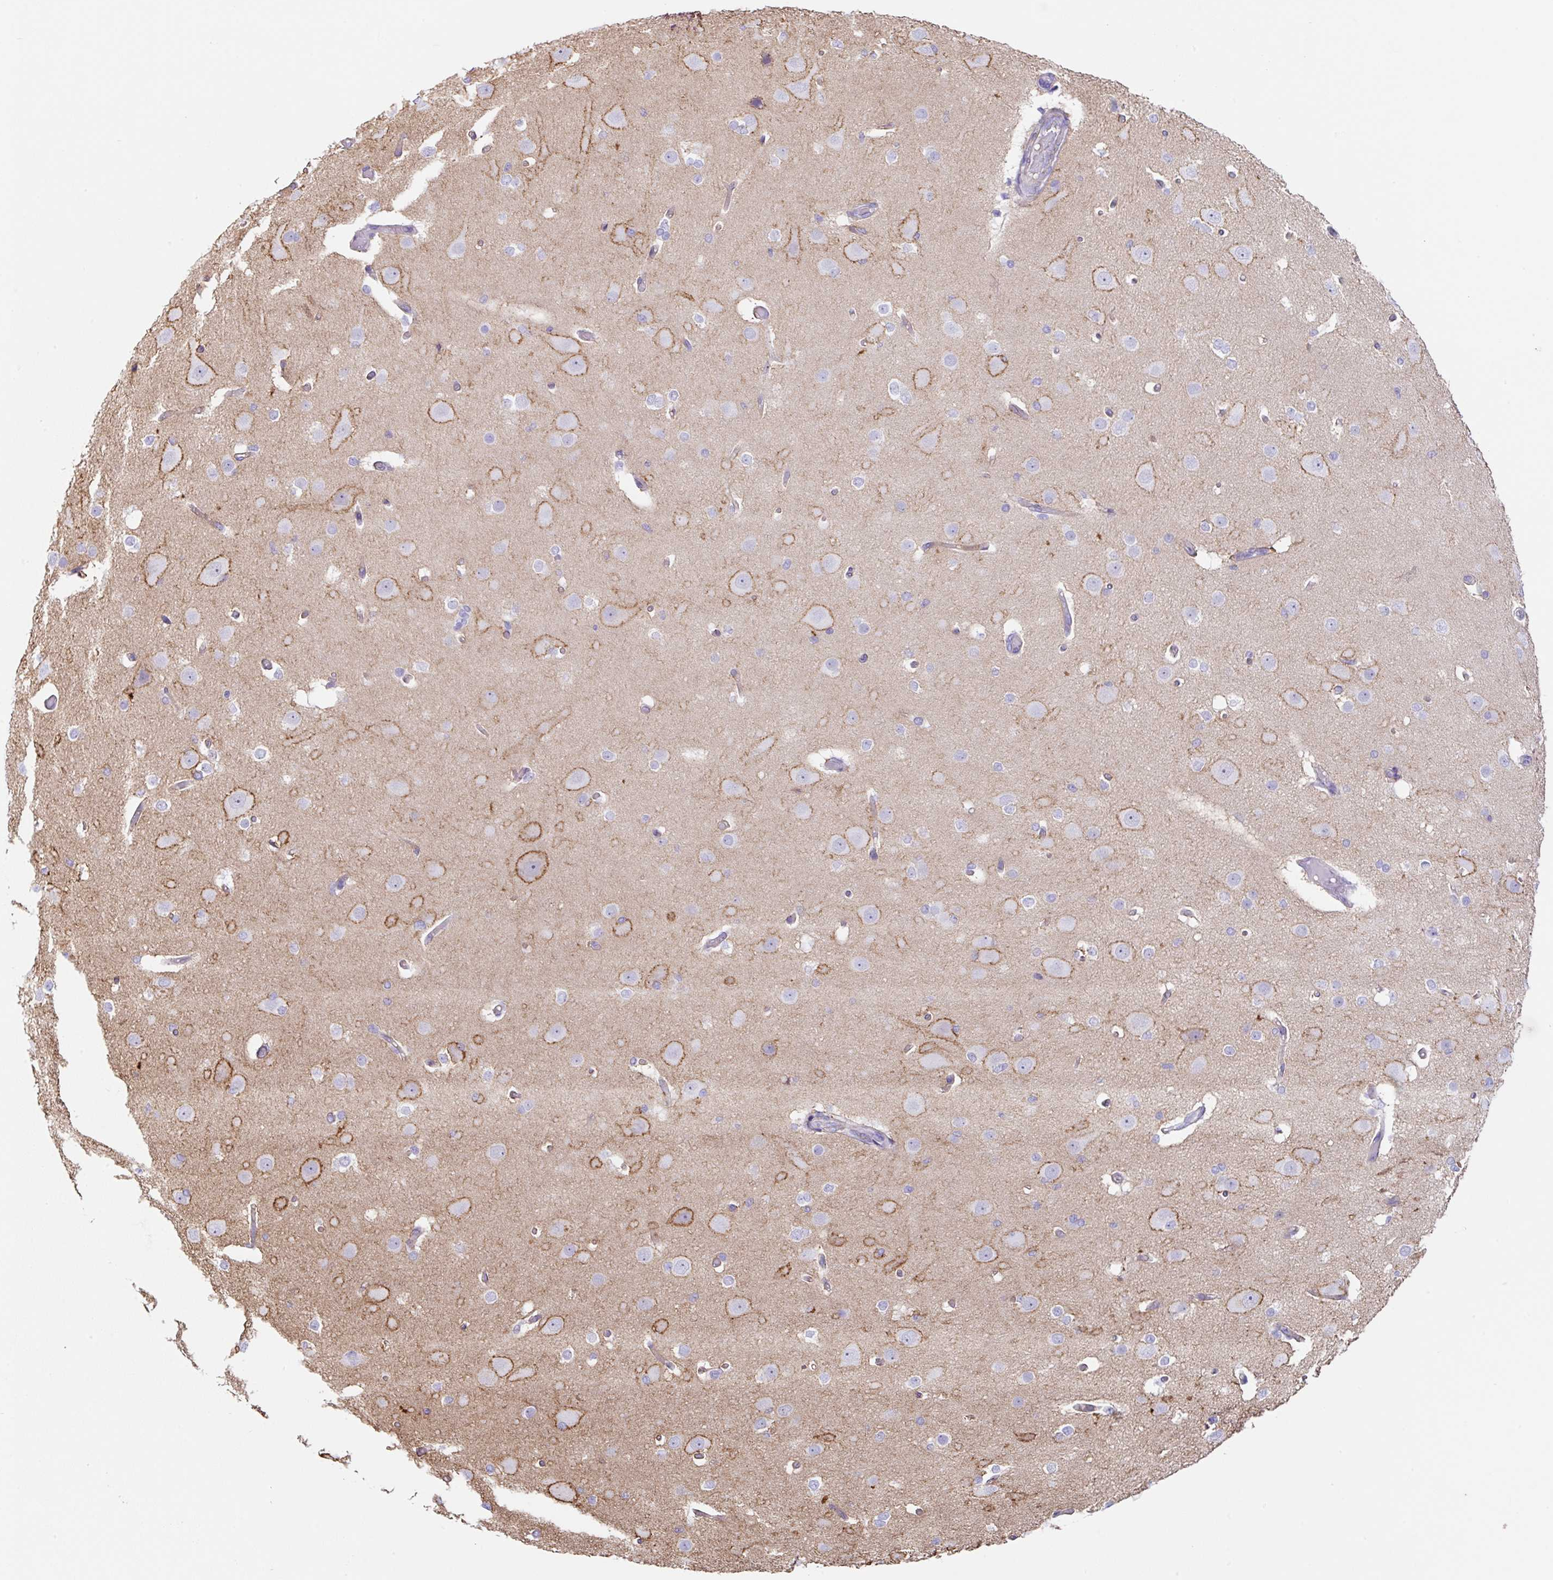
{"staining": {"intensity": "negative", "quantity": "none", "location": "none"}, "tissue": "cerebral cortex", "cell_type": "Endothelial cells", "image_type": "normal", "snomed": [{"axis": "morphology", "description": "Normal tissue, NOS"}, {"axis": "morphology", "description": "Inflammation, NOS"}, {"axis": "topography", "description": "Cerebral cortex"}], "caption": "DAB (3,3'-diaminobenzidine) immunohistochemical staining of normal cerebral cortex displays no significant positivity in endothelial cells.", "gene": "MTTP", "patient": {"sex": "male", "age": 6}}